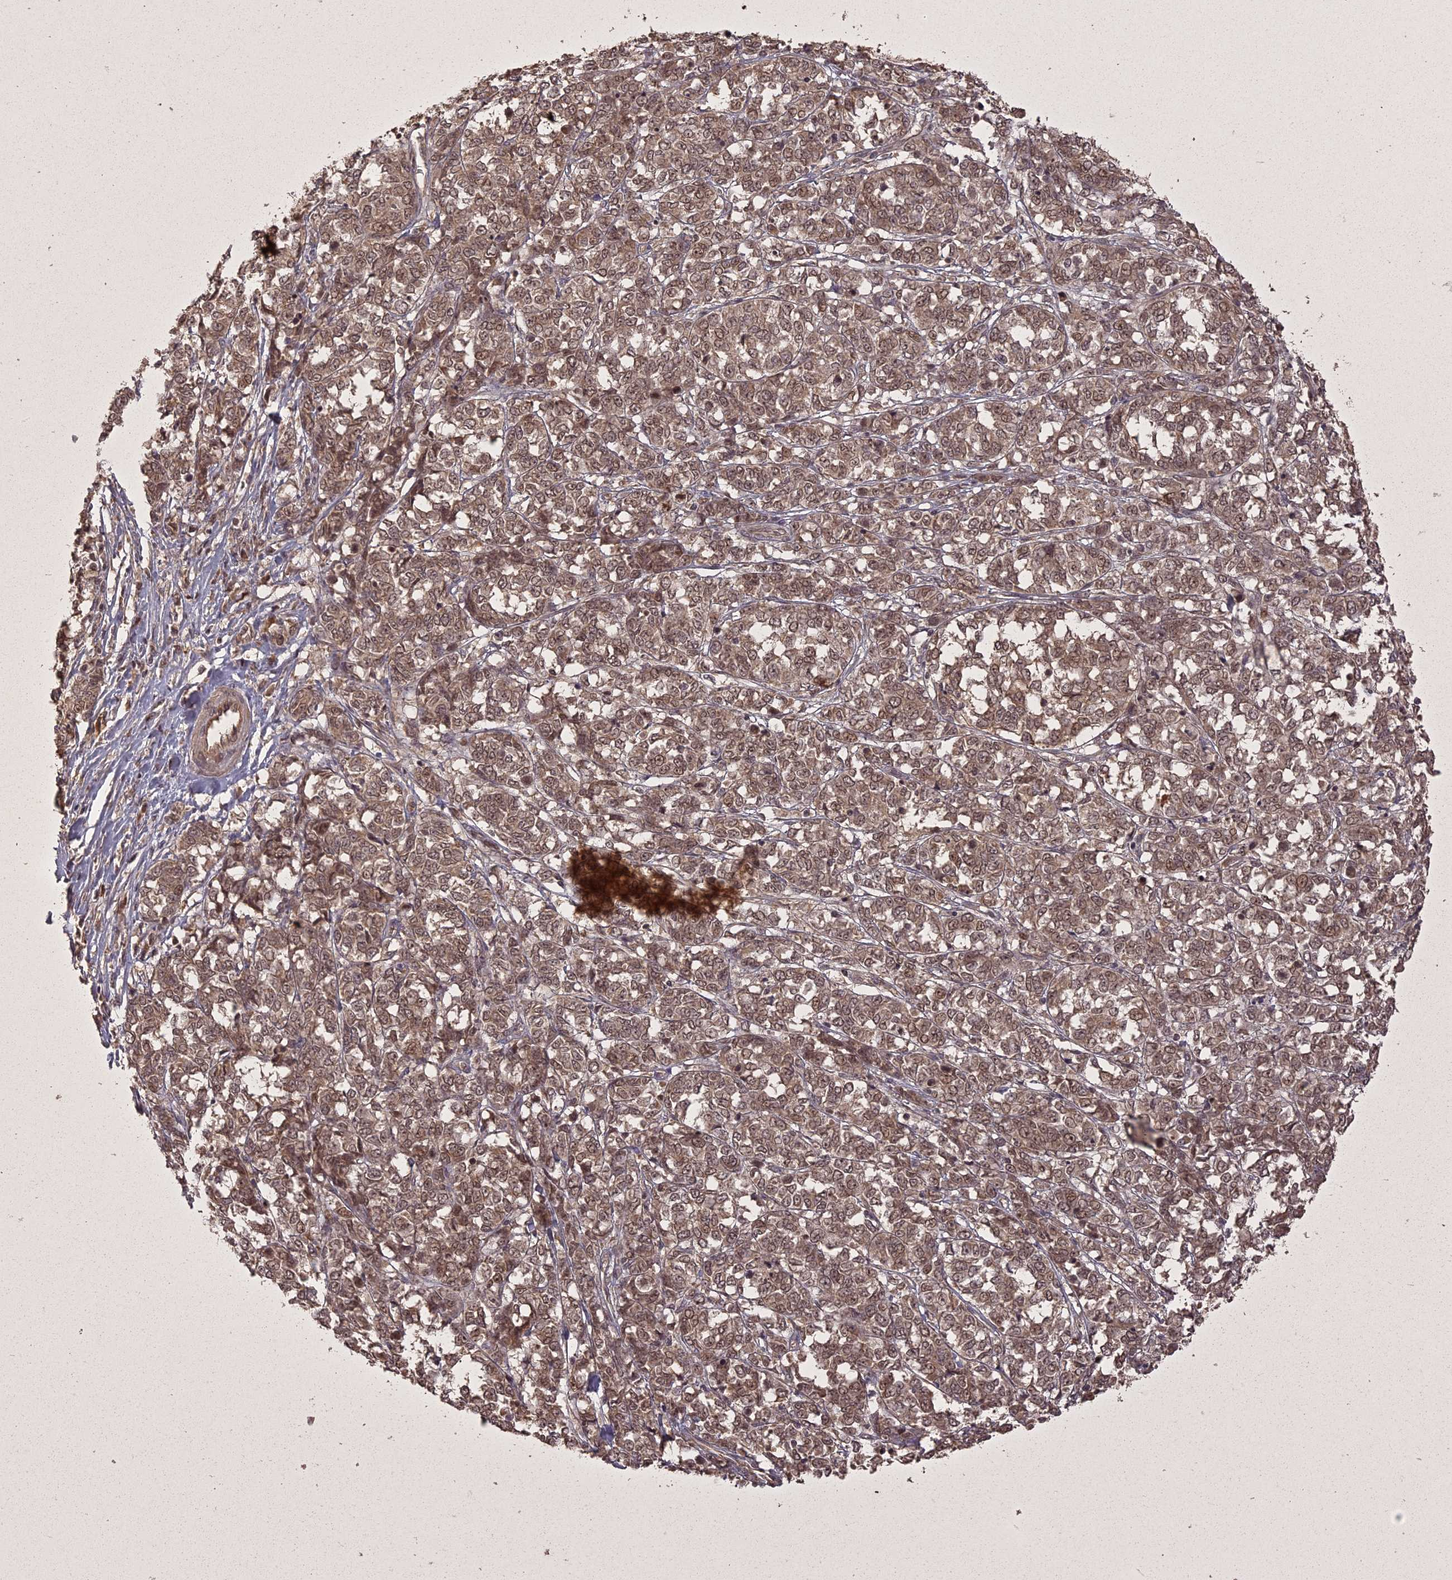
{"staining": {"intensity": "moderate", "quantity": ">75%", "location": "cytoplasmic/membranous,nuclear"}, "tissue": "melanoma", "cell_type": "Tumor cells", "image_type": "cancer", "snomed": [{"axis": "morphology", "description": "Malignant melanoma, NOS"}, {"axis": "topography", "description": "Skin"}], "caption": "Immunohistochemical staining of melanoma reveals medium levels of moderate cytoplasmic/membranous and nuclear protein expression in about >75% of tumor cells.", "gene": "ING5", "patient": {"sex": "female", "age": 72}}